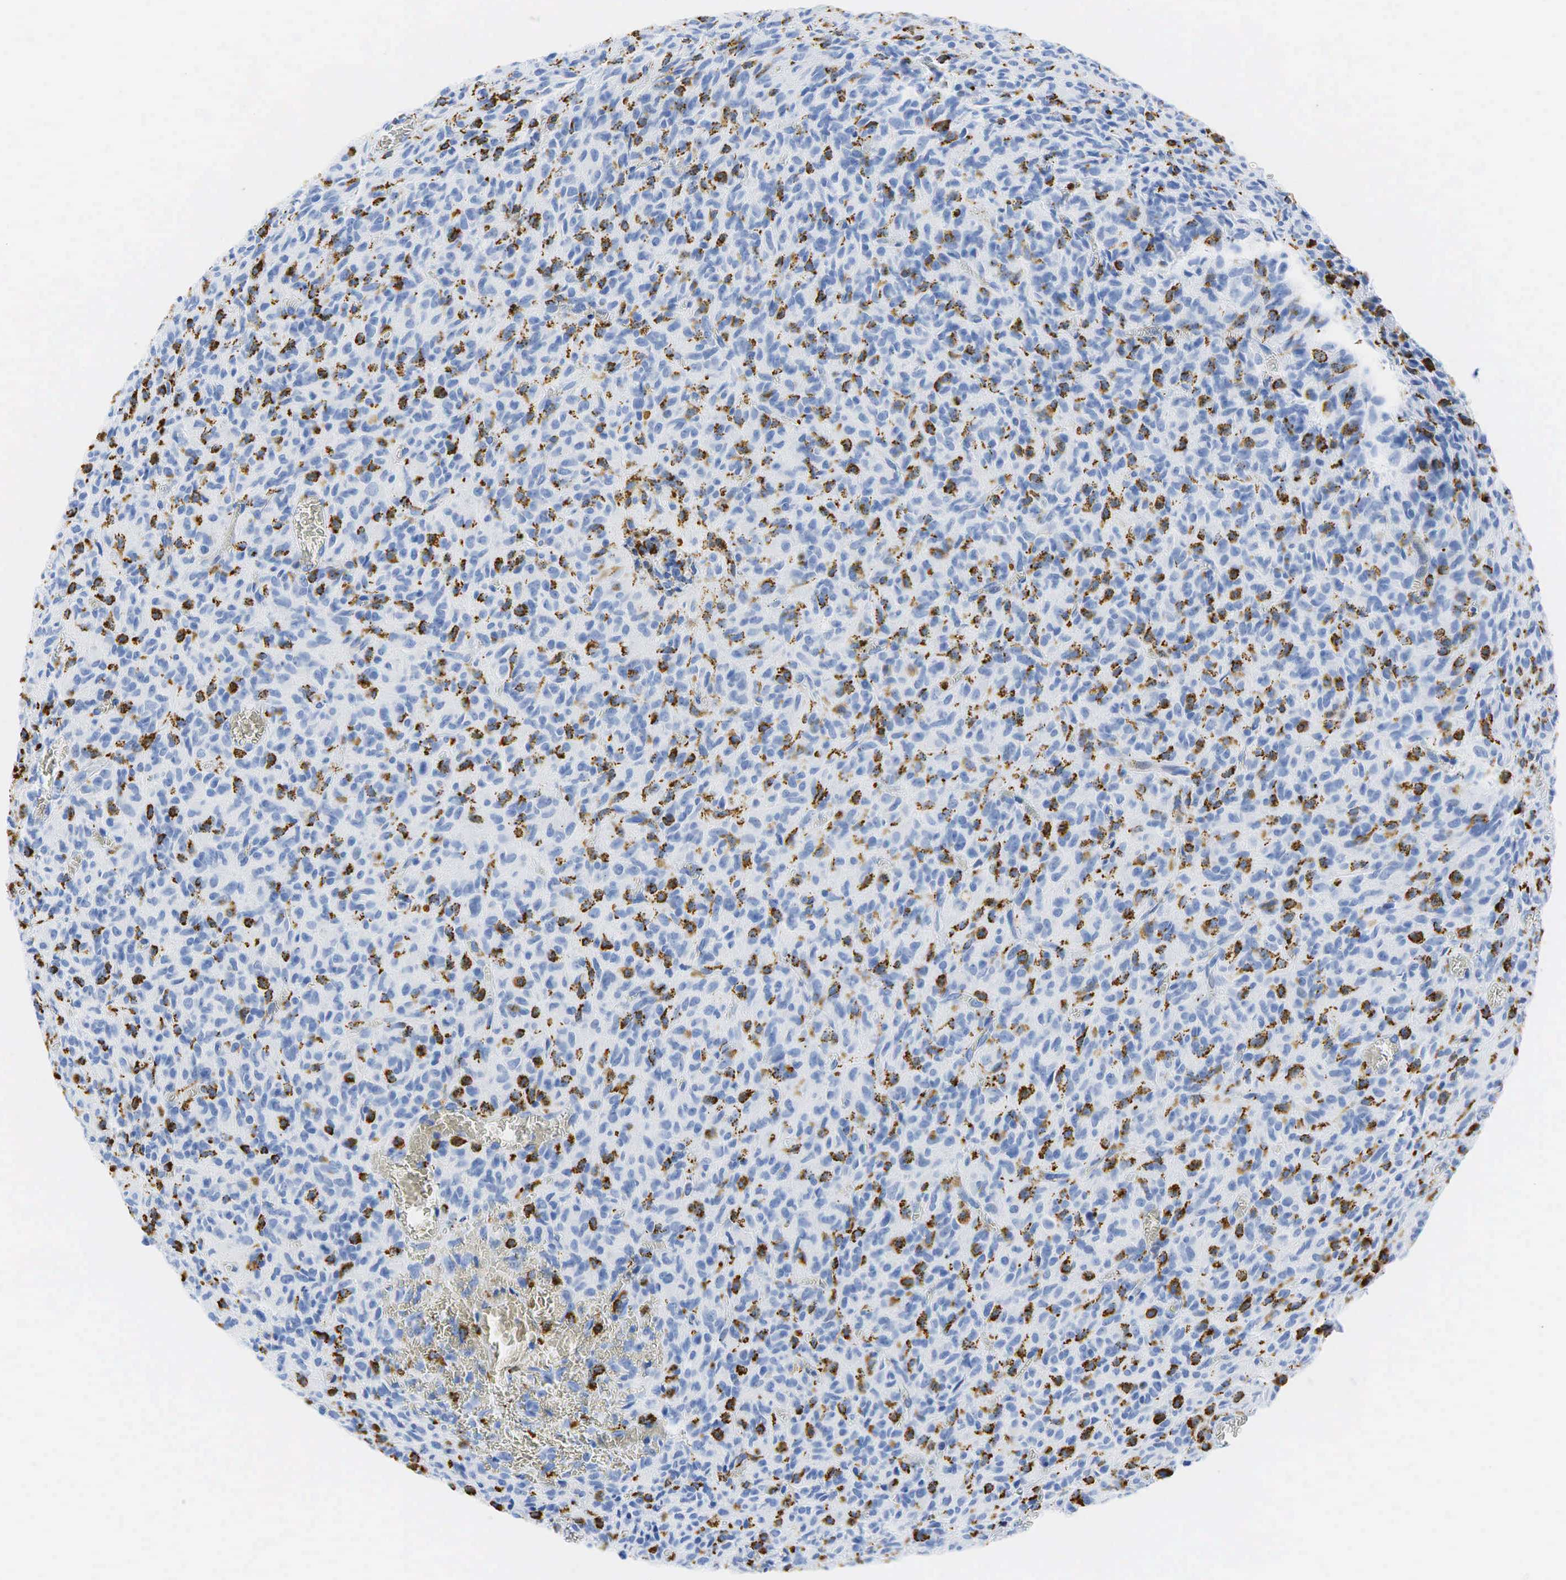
{"staining": {"intensity": "negative", "quantity": "none", "location": "none"}, "tissue": "glioma", "cell_type": "Tumor cells", "image_type": "cancer", "snomed": [{"axis": "morphology", "description": "Glioma, malignant, High grade"}, {"axis": "topography", "description": "Brain"}], "caption": "Immunohistochemical staining of high-grade glioma (malignant) exhibits no significant positivity in tumor cells.", "gene": "CD68", "patient": {"sex": "male", "age": 56}}